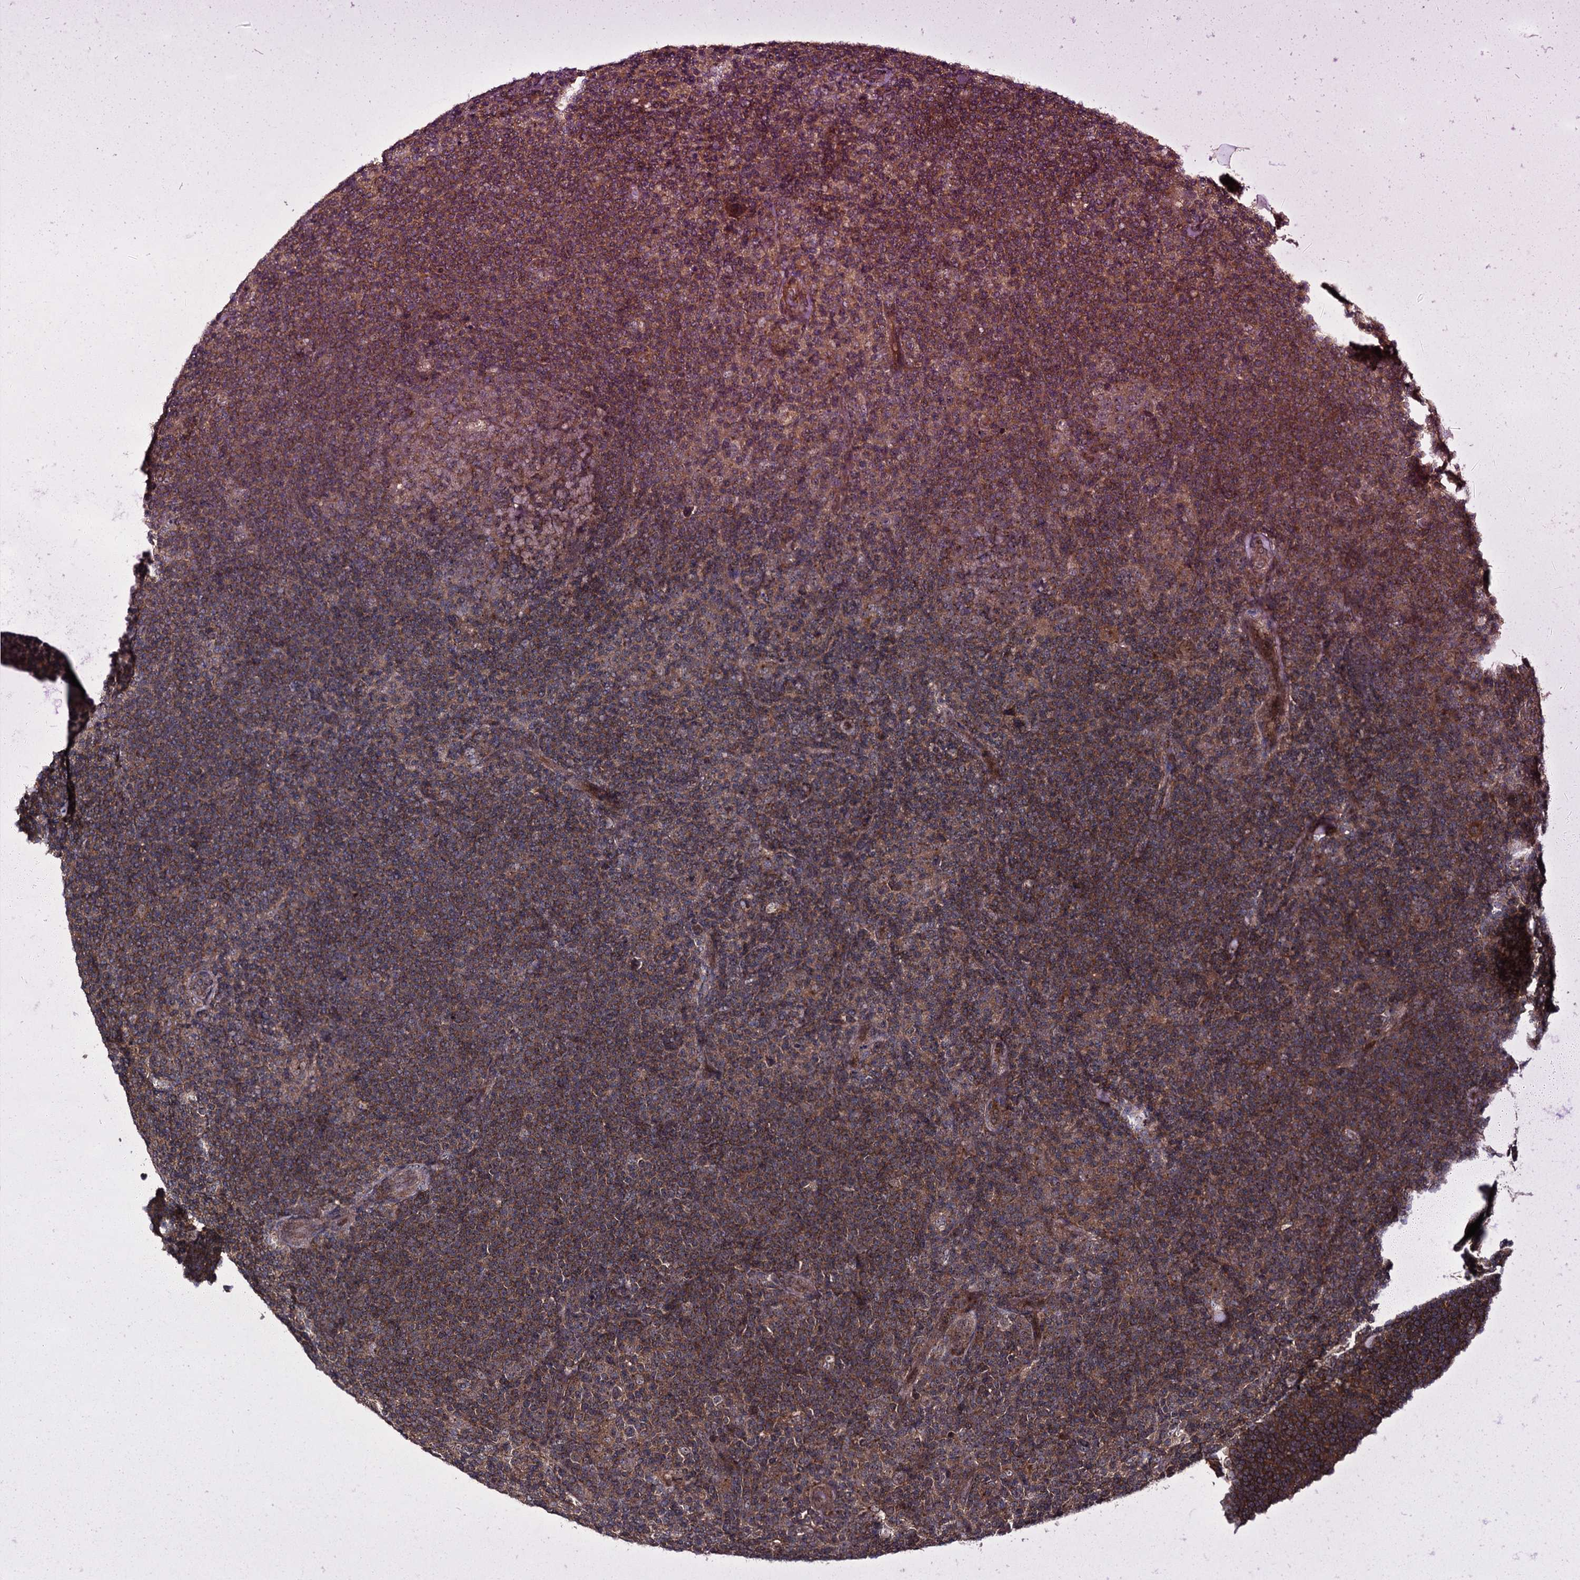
{"staining": {"intensity": "moderate", "quantity": ">75%", "location": "cytoplasmic/membranous"}, "tissue": "lymphoma", "cell_type": "Tumor cells", "image_type": "cancer", "snomed": [{"axis": "morphology", "description": "Hodgkin's disease, NOS"}, {"axis": "topography", "description": "Lymph node"}], "caption": "A histopathology image of human Hodgkin's disease stained for a protein exhibits moderate cytoplasmic/membranous brown staining in tumor cells. The protein of interest is shown in brown color, while the nuclei are stained blue.", "gene": "KXD1", "patient": {"sex": "female", "age": 57}}